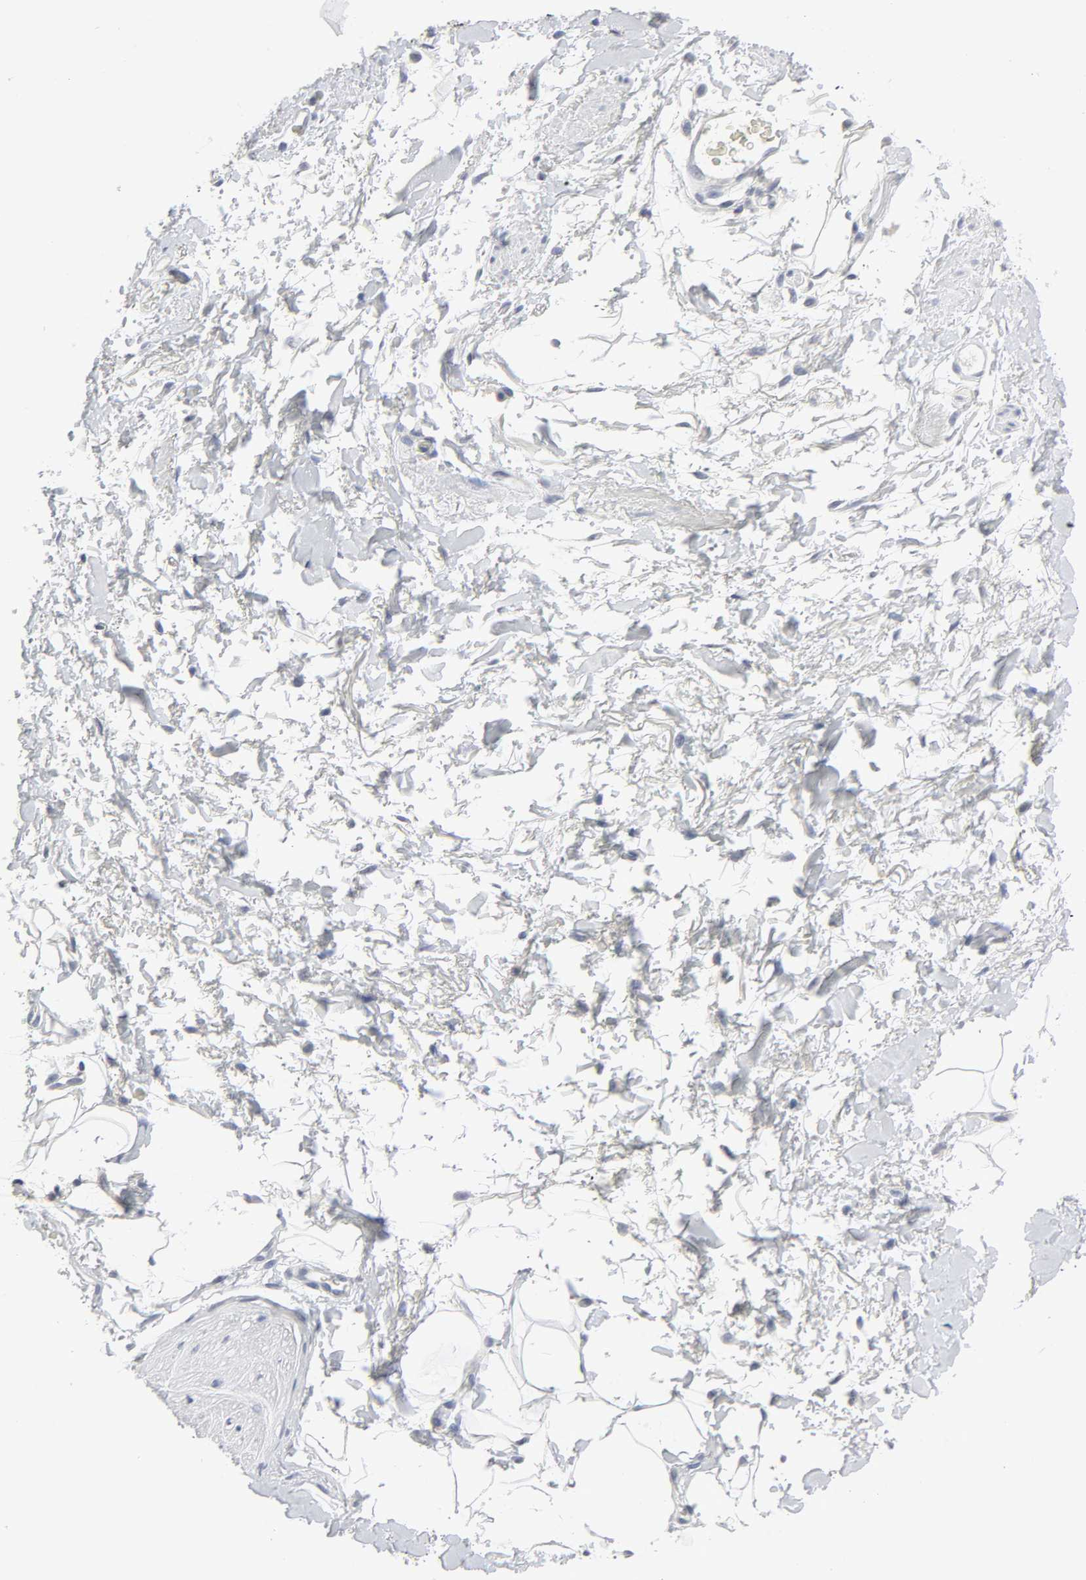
{"staining": {"intensity": "negative", "quantity": "none", "location": "none"}, "tissue": "adipose tissue", "cell_type": "Adipocytes", "image_type": "normal", "snomed": [{"axis": "morphology", "description": "Normal tissue, NOS"}, {"axis": "topography", "description": "Soft tissue"}, {"axis": "topography", "description": "Peripheral nerve tissue"}], "caption": "There is no significant positivity in adipocytes of adipose tissue. (DAB (3,3'-diaminobenzidine) IHC visualized using brightfield microscopy, high magnification).", "gene": "SLCO1B3", "patient": {"sex": "female", "age": 71}}